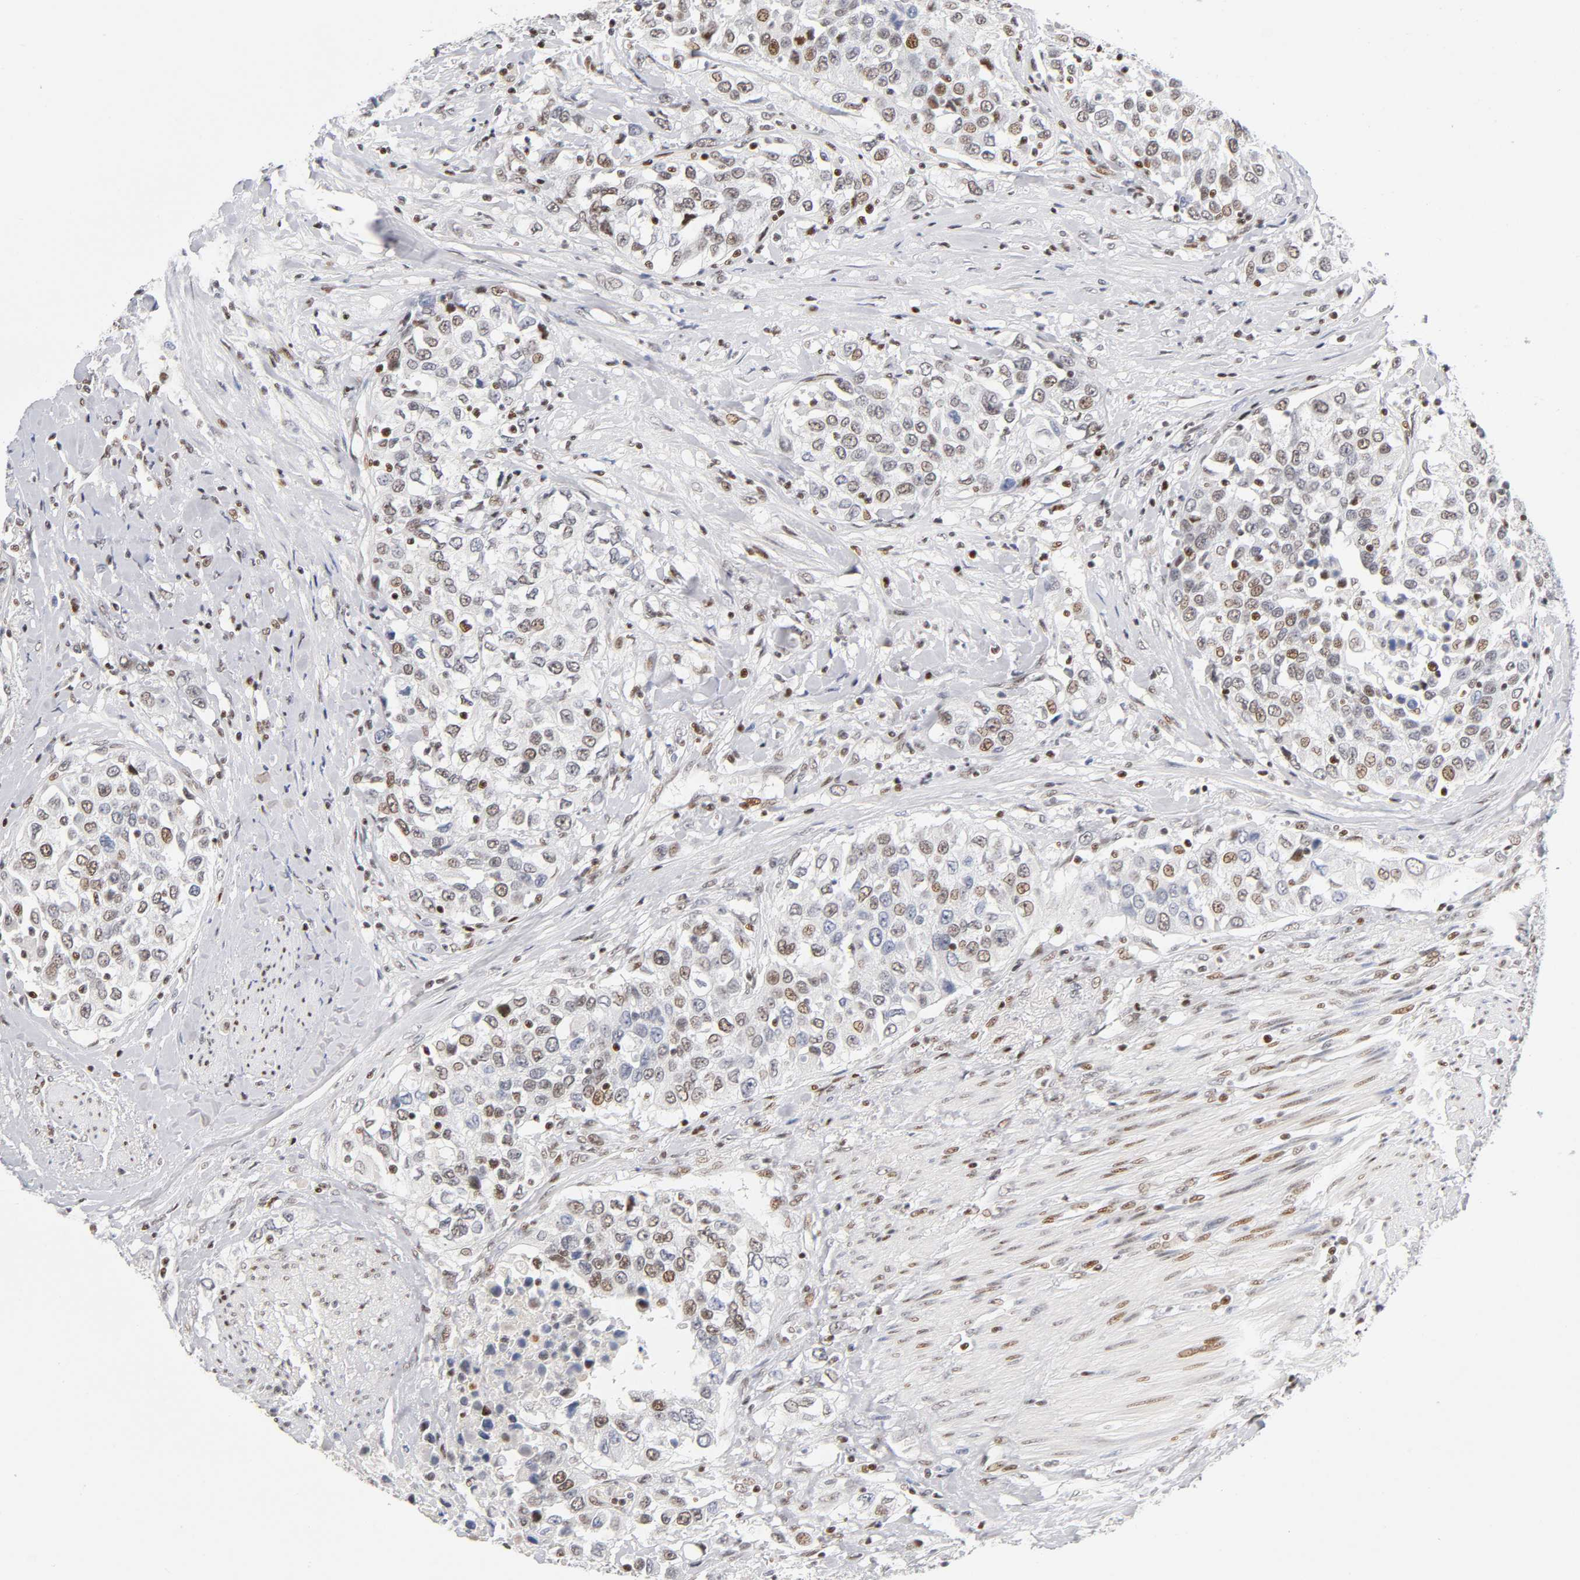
{"staining": {"intensity": "moderate", "quantity": "25%-75%", "location": "nuclear"}, "tissue": "urothelial cancer", "cell_type": "Tumor cells", "image_type": "cancer", "snomed": [{"axis": "morphology", "description": "Urothelial carcinoma, High grade"}, {"axis": "topography", "description": "Urinary bladder"}], "caption": "High-grade urothelial carcinoma was stained to show a protein in brown. There is medium levels of moderate nuclear positivity in approximately 25%-75% of tumor cells.", "gene": "SP3", "patient": {"sex": "female", "age": 80}}